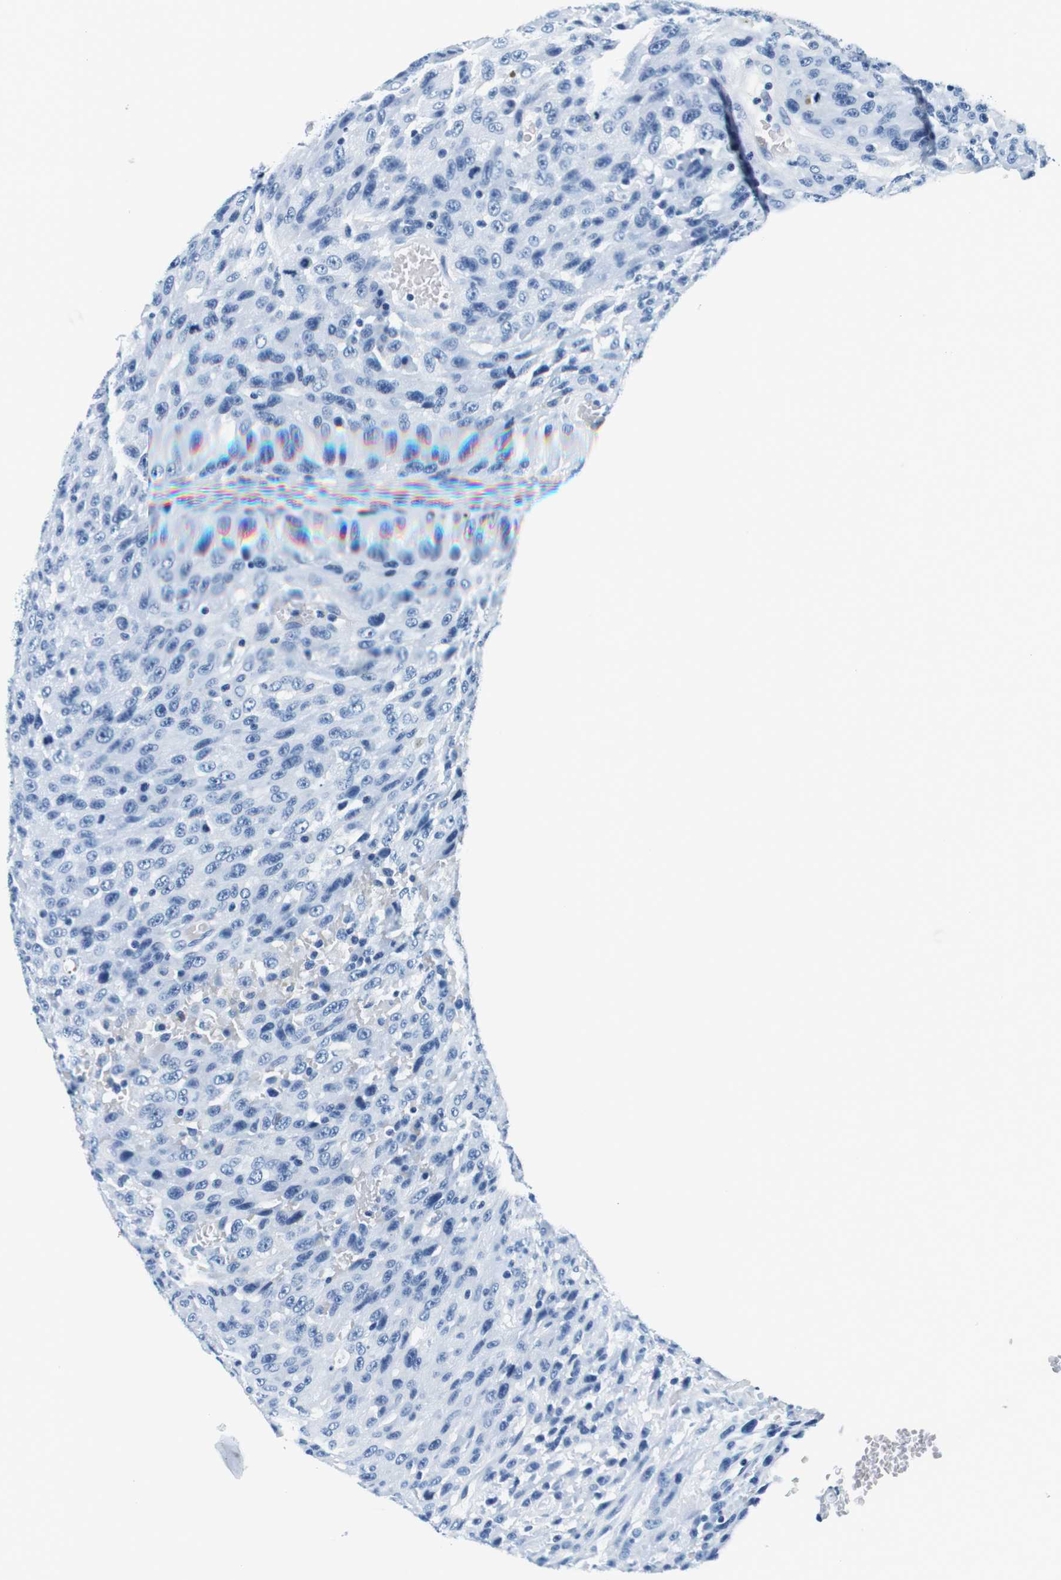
{"staining": {"intensity": "negative", "quantity": "none", "location": "none"}, "tissue": "urothelial cancer", "cell_type": "Tumor cells", "image_type": "cancer", "snomed": [{"axis": "morphology", "description": "Urothelial carcinoma, High grade"}, {"axis": "topography", "description": "Urinary bladder"}], "caption": "Protein analysis of high-grade urothelial carcinoma exhibits no significant expression in tumor cells.", "gene": "ELANE", "patient": {"sex": "male", "age": 66}}